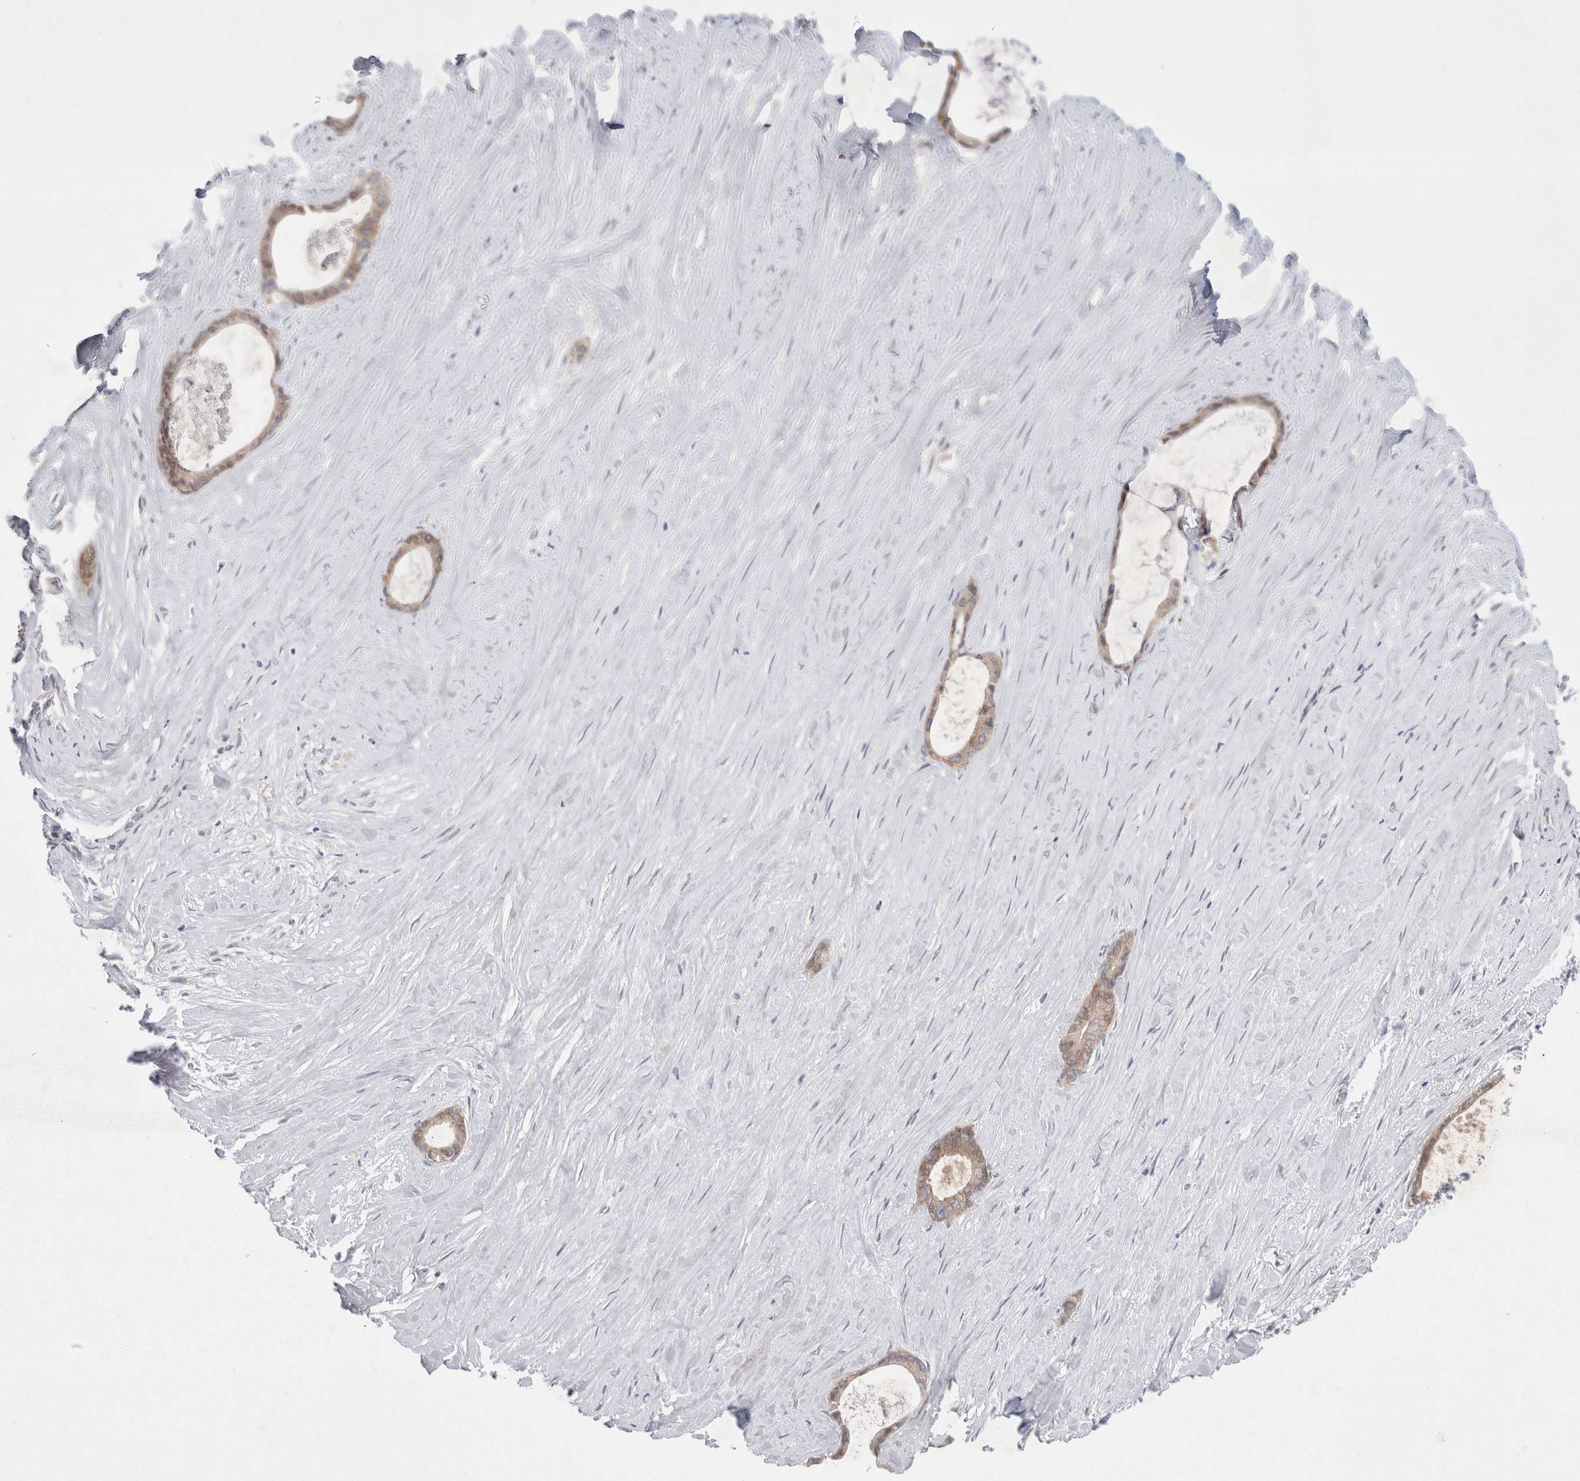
{"staining": {"intensity": "weak", "quantity": ">75%", "location": "cytoplasmic/membranous"}, "tissue": "liver cancer", "cell_type": "Tumor cells", "image_type": "cancer", "snomed": [{"axis": "morphology", "description": "Cholangiocarcinoma"}, {"axis": "topography", "description": "Liver"}], "caption": "Brown immunohistochemical staining in human cholangiocarcinoma (liver) exhibits weak cytoplasmic/membranous positivity in about >75% of tumor cells.", "gene": "WIPF2", "patient": {"sex": "female", "age": 55}}